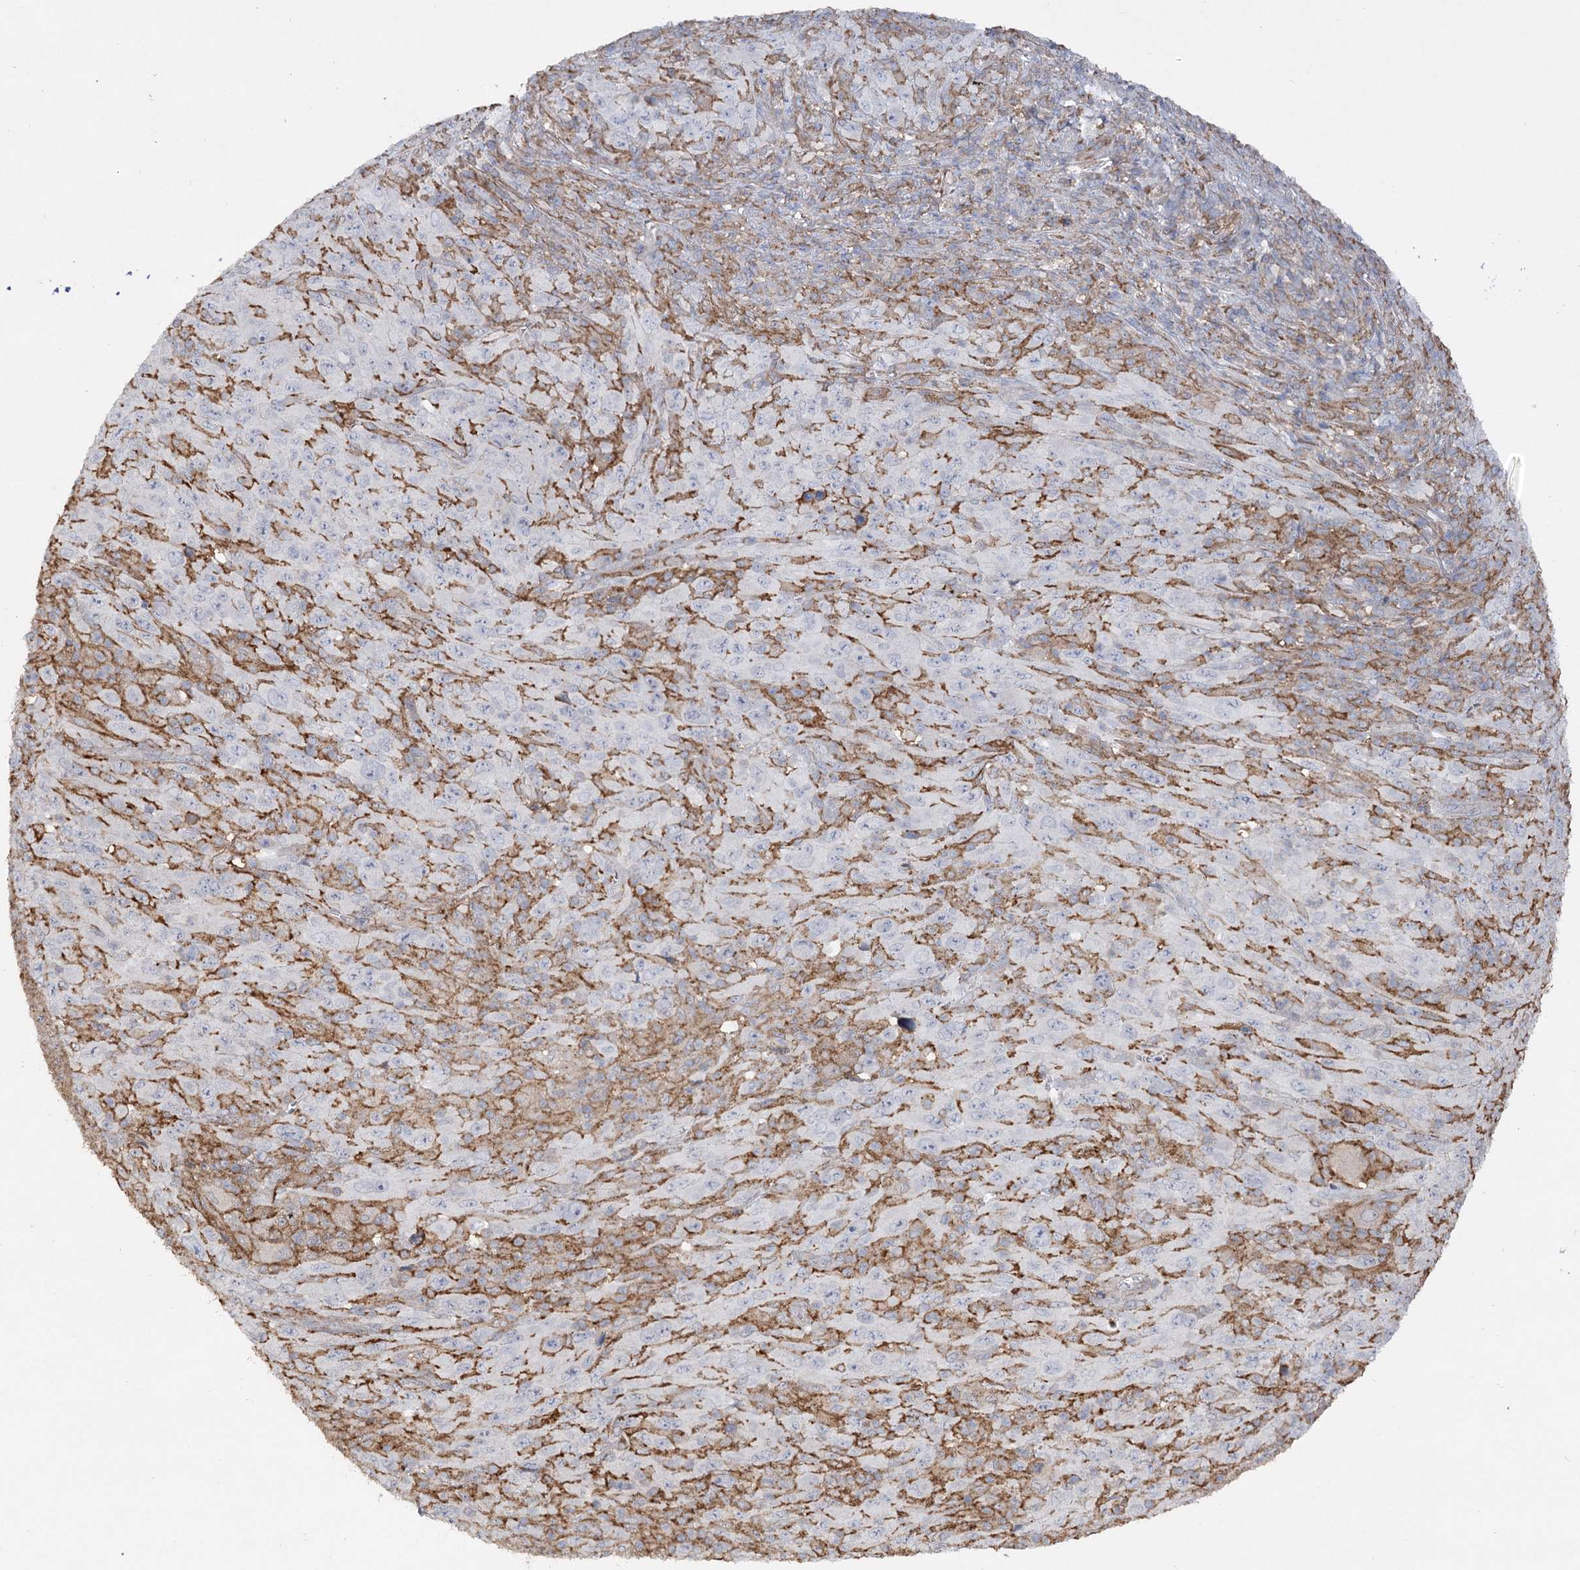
{"staining": {"intensity": "negative", "quantity": "none", "location": "none"}, "tissue": "melanoma", "cell_type": "Tumor cells", "image_type": "cancer", "snomed": [{"axis": "morphology", "description": "Malignant melanoma, Metastatic site"}, {"axis": "topography", "description": "Skin"}], "caption": "There is no significant staining in tumor cells of melanoma.", "gene": "OBSL1", "patient": {"sex": "female", "age": 56}}